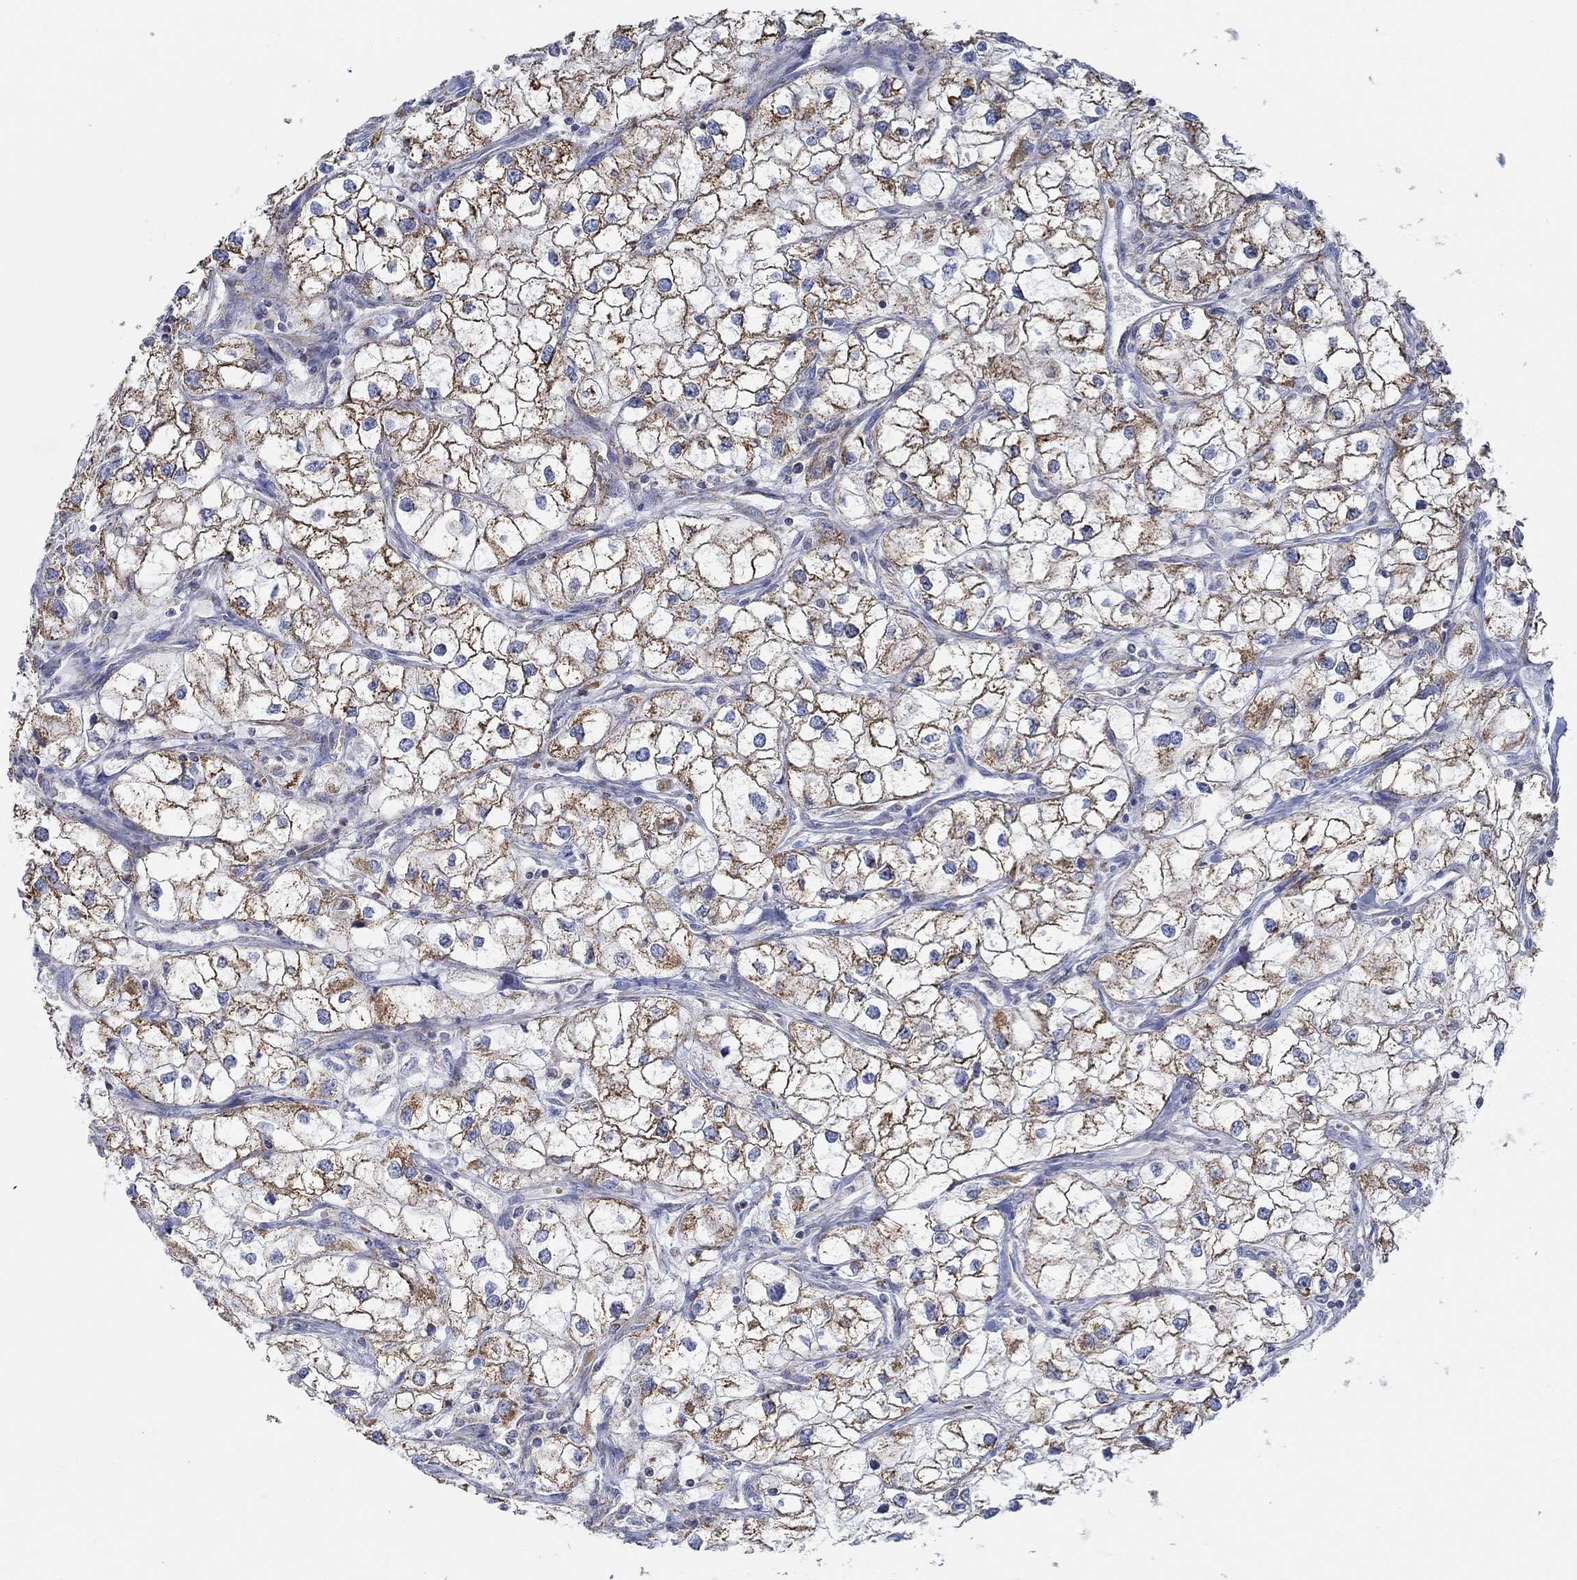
{"staining": {"intensity": "strong", "quantity": ">75%", "location": "cytoplasmic/membranous"}, "tissue": "renal cancer", "cell_type": "Tumor cells", "image_type": "cancer", "snomed": [{"axis": "morphology", "description": "Adenocarcinoma, NOS"}, {"axis": "topography", "description": "Kidney"}], "caption": "A micrograph of human renal cancer stained for a protein demonstrates strong cytoplasmic/membranous brown staining in tumor cells.", "gene": "GLOD5", "patient": {"sex": "male", "age": 59}}